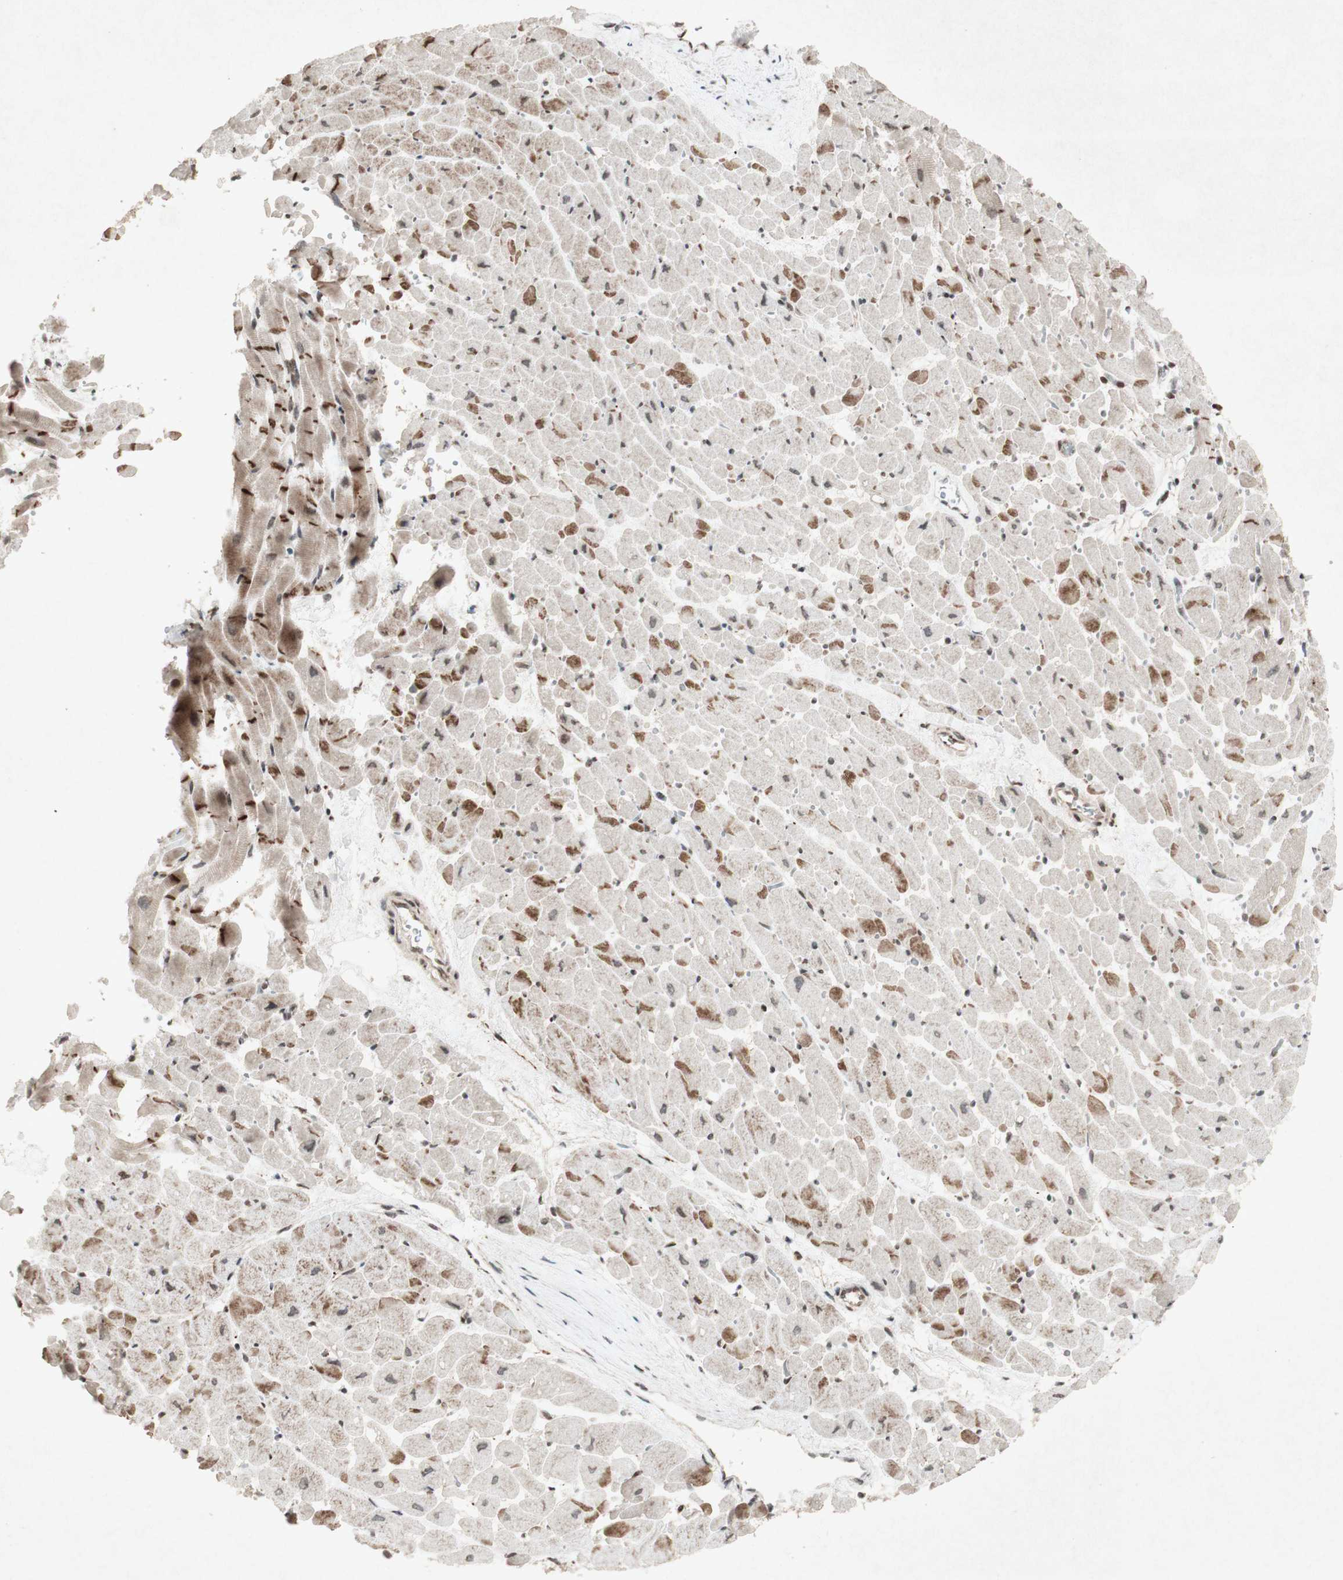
{"staining": {"intensity": "moderate", "quantity": ">75%", "location": "cytoplasmic/membranous"}, "tissue": "heart muscle", "cell_type": "Cardiomyocytes", "image_type": "normal", "snomed": [{"axis": "morphology", "description": "Normal tissue, NOS"}, {"axis": "topography", "description": "Heart"}], "caption": "DAB immunohistochemical staining of normal heart muscle demonstrates moderate cytoplasmic/membranous protein staining in approximately >75% of cardiomyocytes.", "gene": "PLXNA1", "patient": {"sex": "male", "age": 45}}